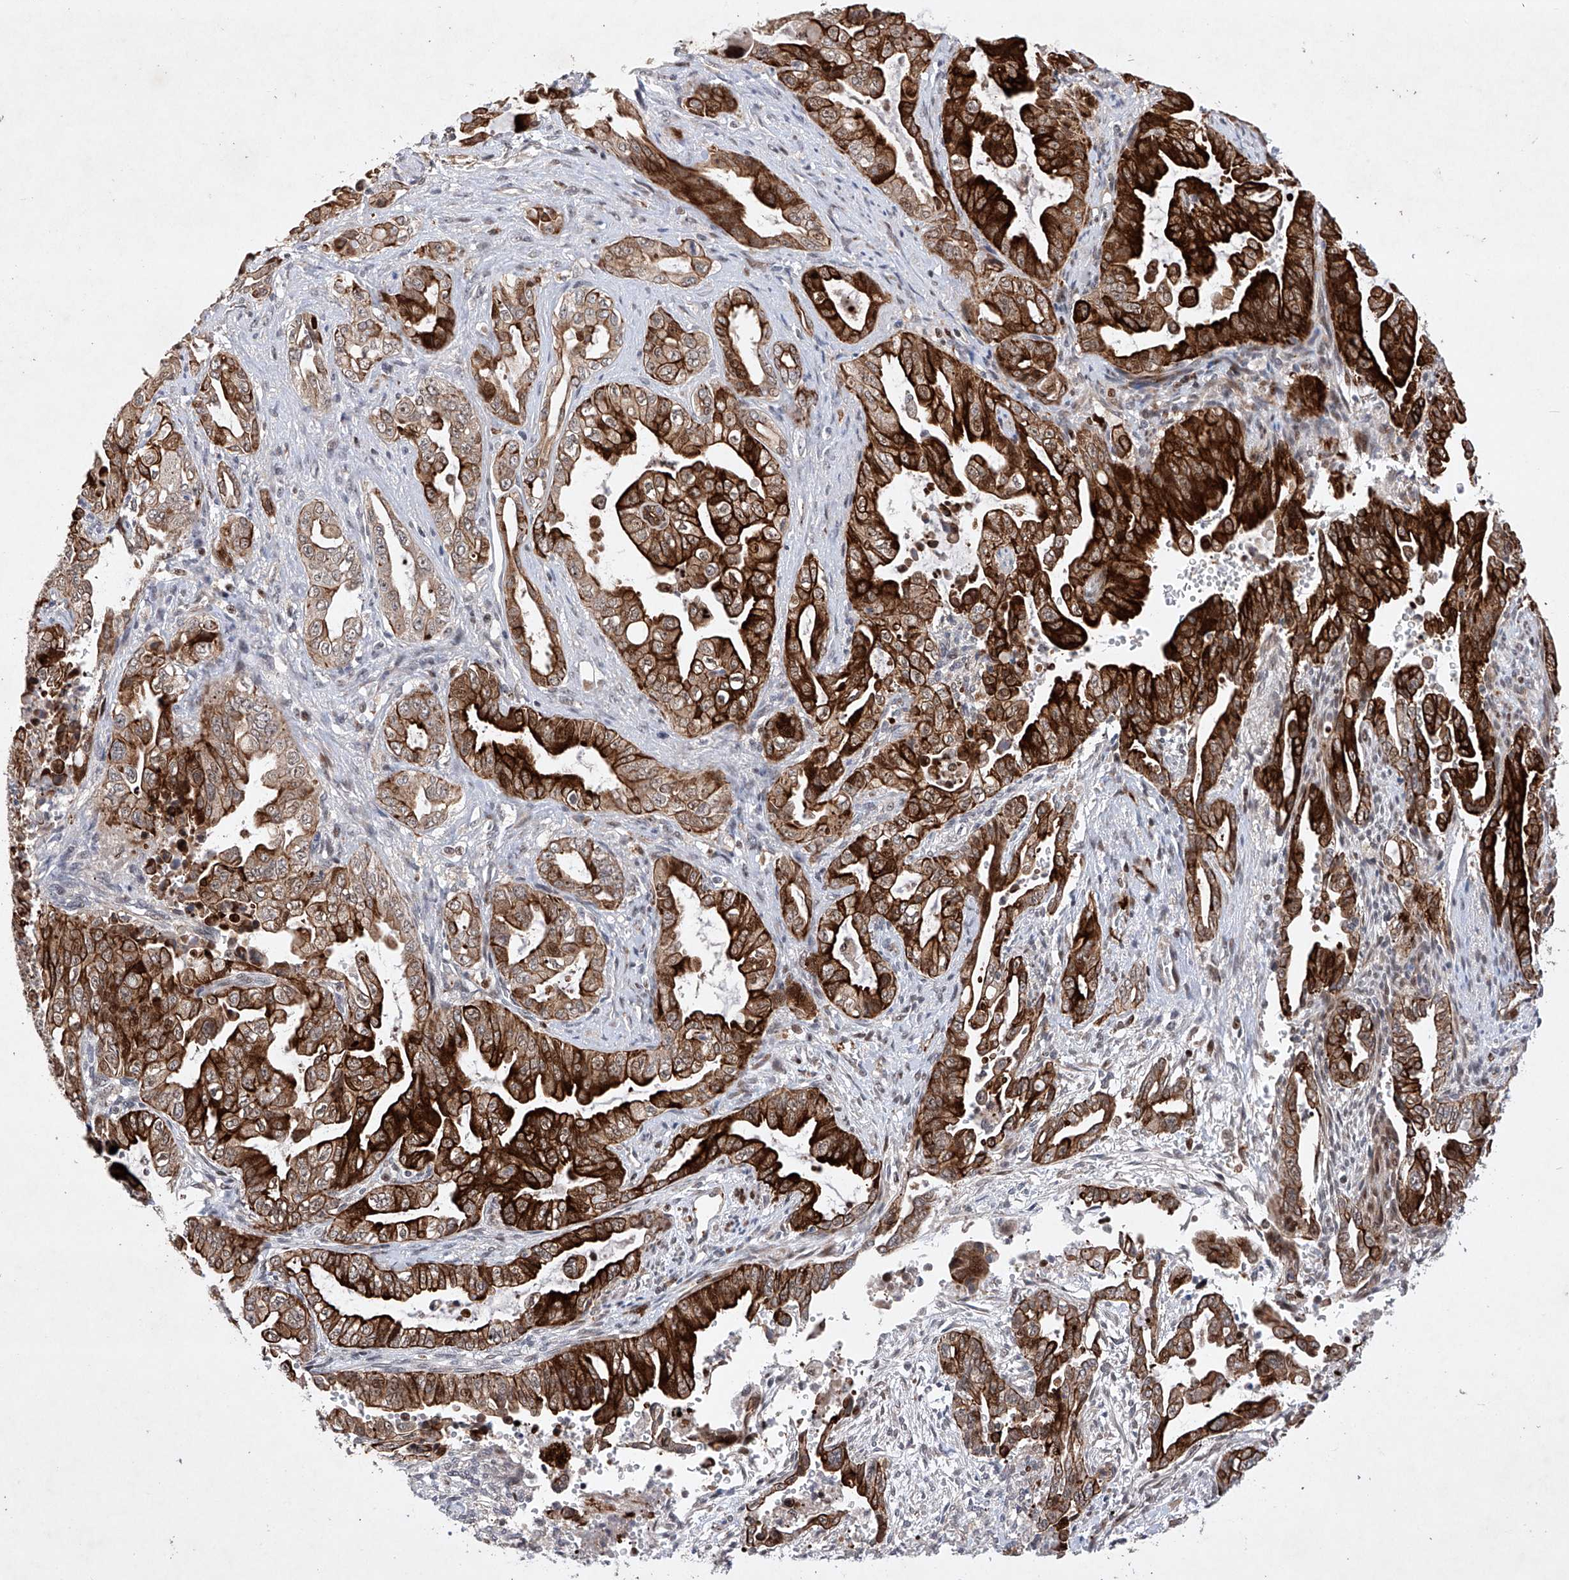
{"staining": {"intensity": "strong", "quantity": "25%-75%", "location": "cytoplasmic/membranous"}, "tissue": "pancreatic cancer", "cell_type": "Tumor cells", "image_type": "cancer", "snomed": [{"axis": "morphology", "description": "Adenocarcinoma, NOS"}, {"axis": "topography", "description": "Pancreas"}], "caption": "A brown stain shows strong cytoplasmic/membranous positivity of a protein in adenocarcinoma (pancreatic) tumor cells.", "gene": "AFG1L", "patient": {"sex": "male", "age": 70}}